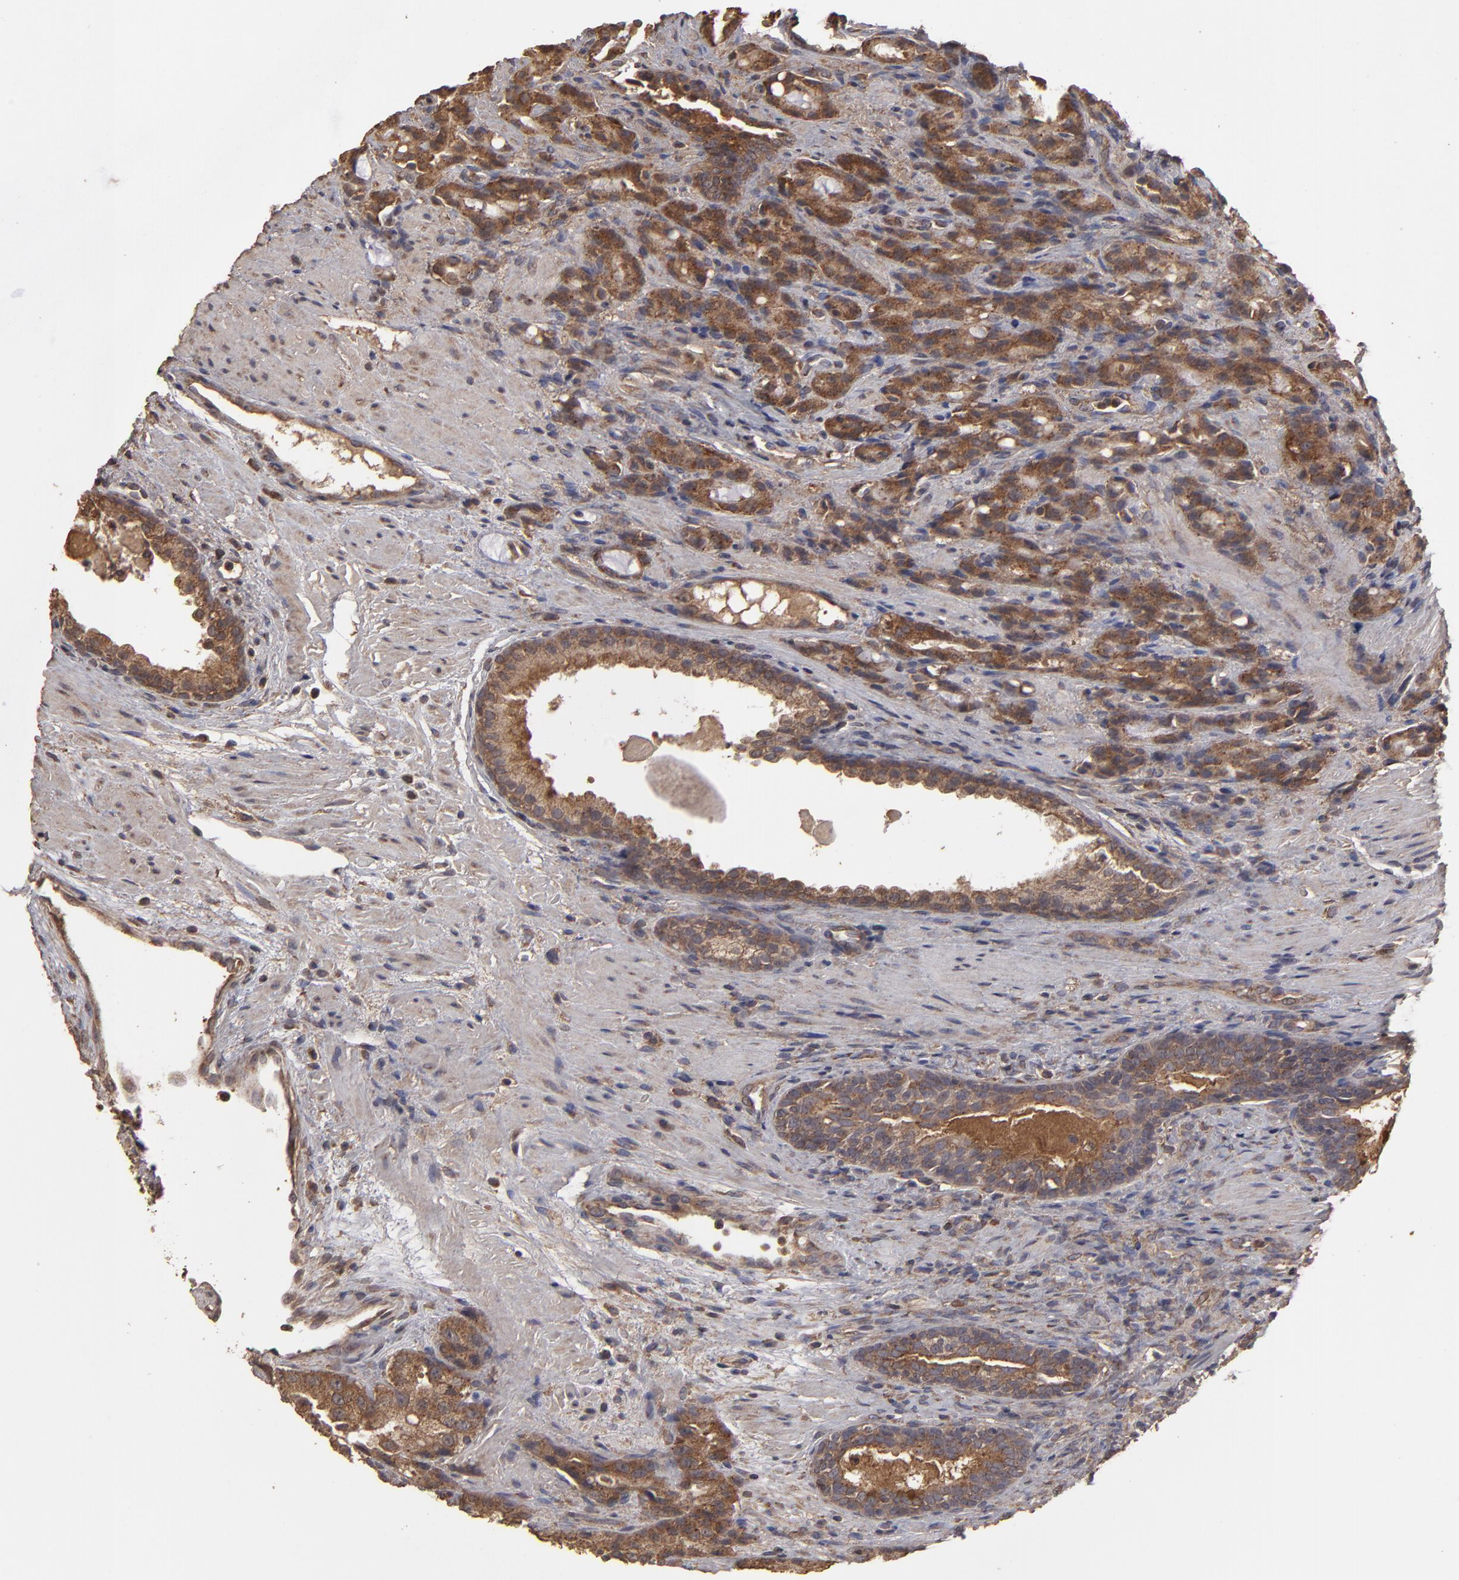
{"staining": {"intensity": "strong", "quantity": ">75%", "location": "cytoplasmic/membranous"}, "tissue": "prostate cancer", "cell_type": "Tumor cells", "image_type": "cancer", "snomed": [{"axis": "morphology", "description": "Adenocarcinoma, High grade"}, {"axis": "topography", "description": "Prostate"}], "caption": "Prostate adenocarcinoma (high-grade) stained with a brown dye exhibits strong cytoplasmic/membranous positive expression in about >75% of tumor cells.", "gene": "MMP2", "patient": {"sex": "male", "age": 72}}